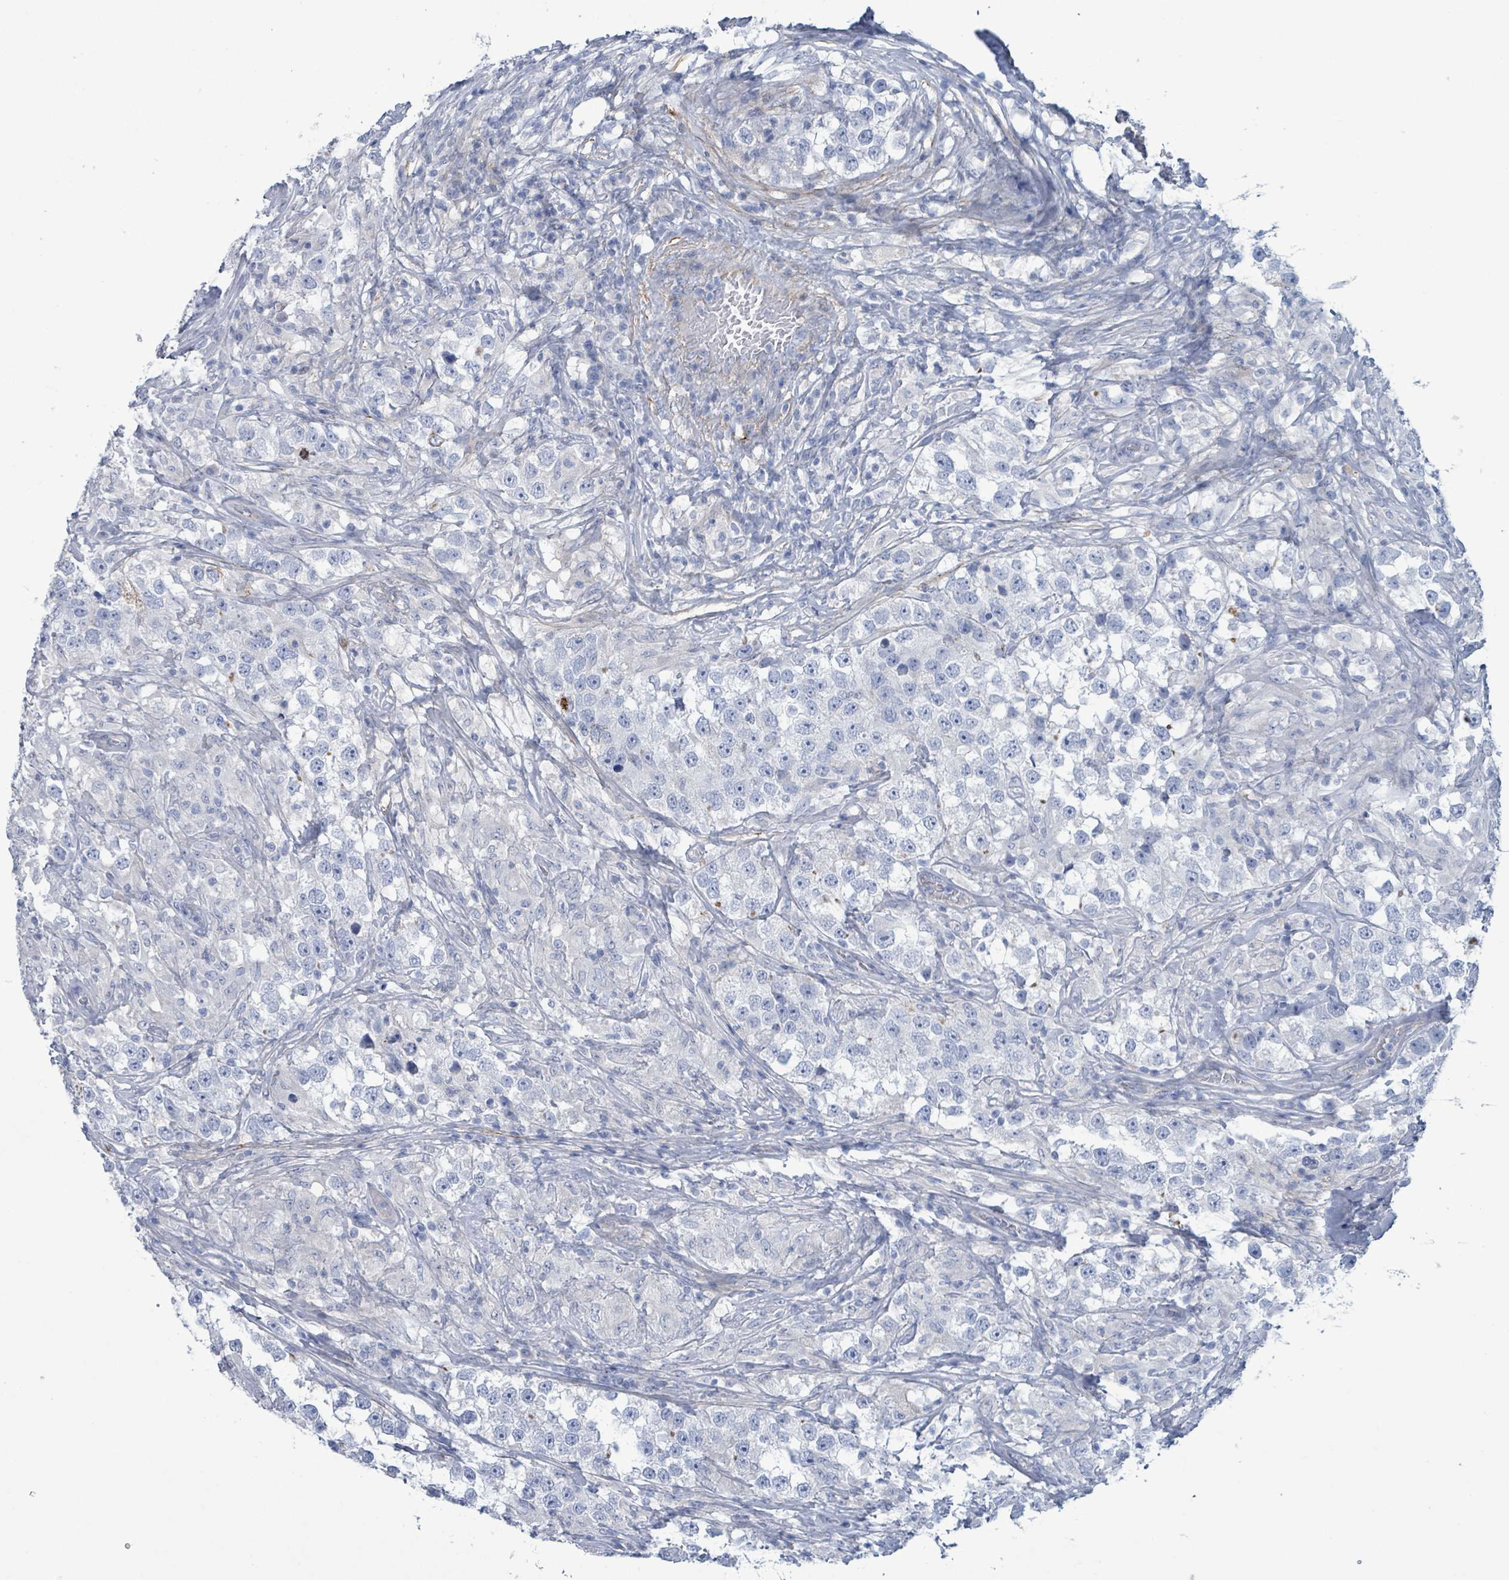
{"staining": {"intensity": "negative", "quantity": "none", "location": "none"}, "tissue": "testis cancer", "cell_type": "Tumor cells", "image_type": "cancer", "snomed": [{"axis": "morphology", "description": "Seminoma, NOS"}, {"axis": "topography", "description": "Testis"}], "caption": "Testis cancer (seminoma) was stained to show a protein in brown. There is no significant expression in tumor cells.", "gene": "PKLR", "patient": {"sex": "male", "age": 46}}